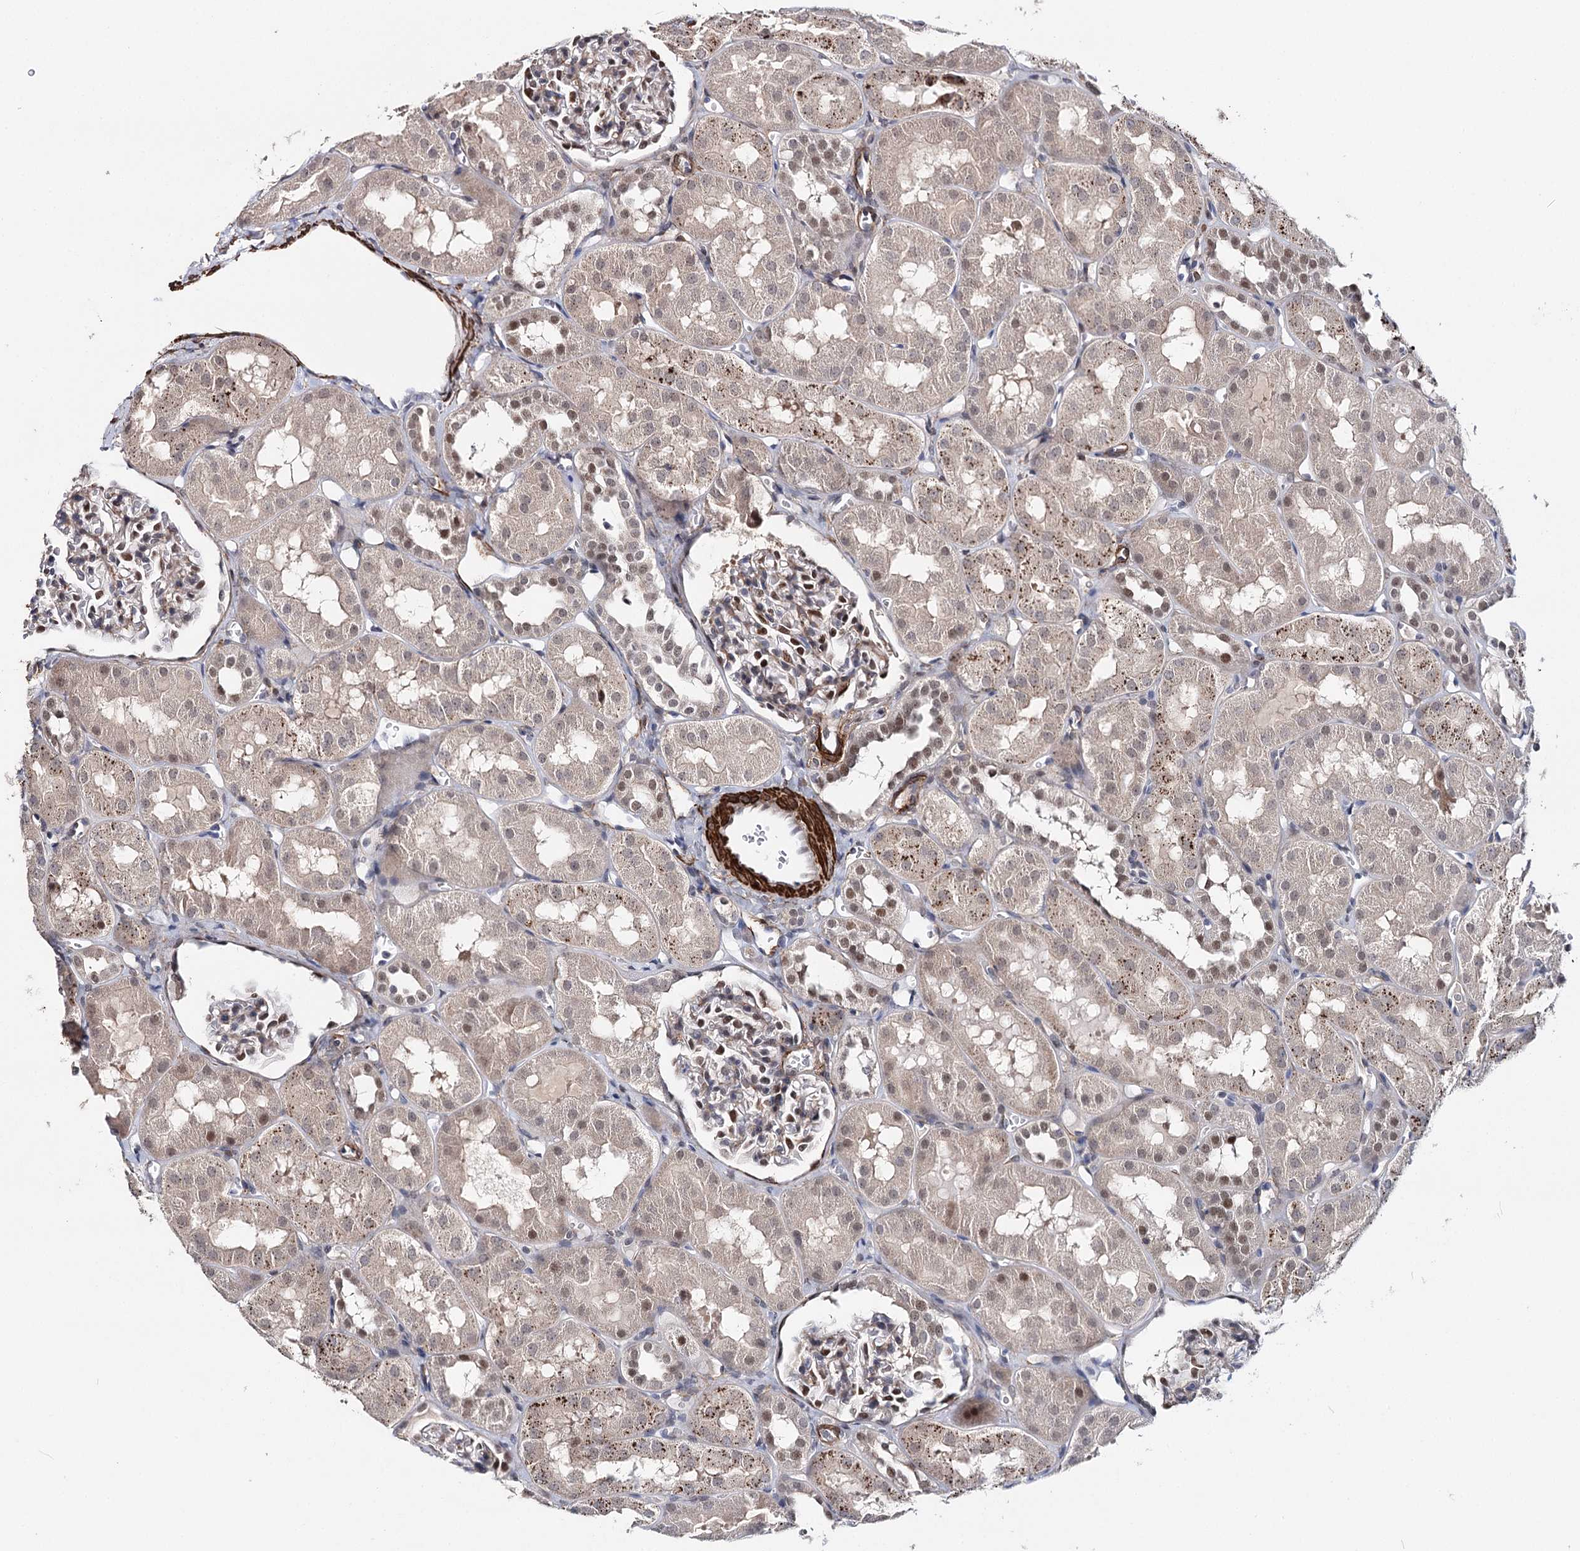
{"staining": {"intensity": "weak", "quantity": "25%-75%", "location": "cytoplasmic/membranous"}, "tissue": "kidney", "cell_type": "Cells in glomeruli", "image_type": "normal", "snomed": [{"axis": "morphology", "description": "Normal tissue, NOS"}, {"axis": "topography", "description": "Kidney"}, {"axis": "topography", "description": "Urinary bladder"}], "caption": "Immunohistochemistry (IHC) of unremarkable kidney shows low levels of weak cytoplasmic/membranous positivity in approximately 25%-75% of cells in glomeruli.", "gene": "CFAP46", "patient": {"sex": "male", "age": 16}}